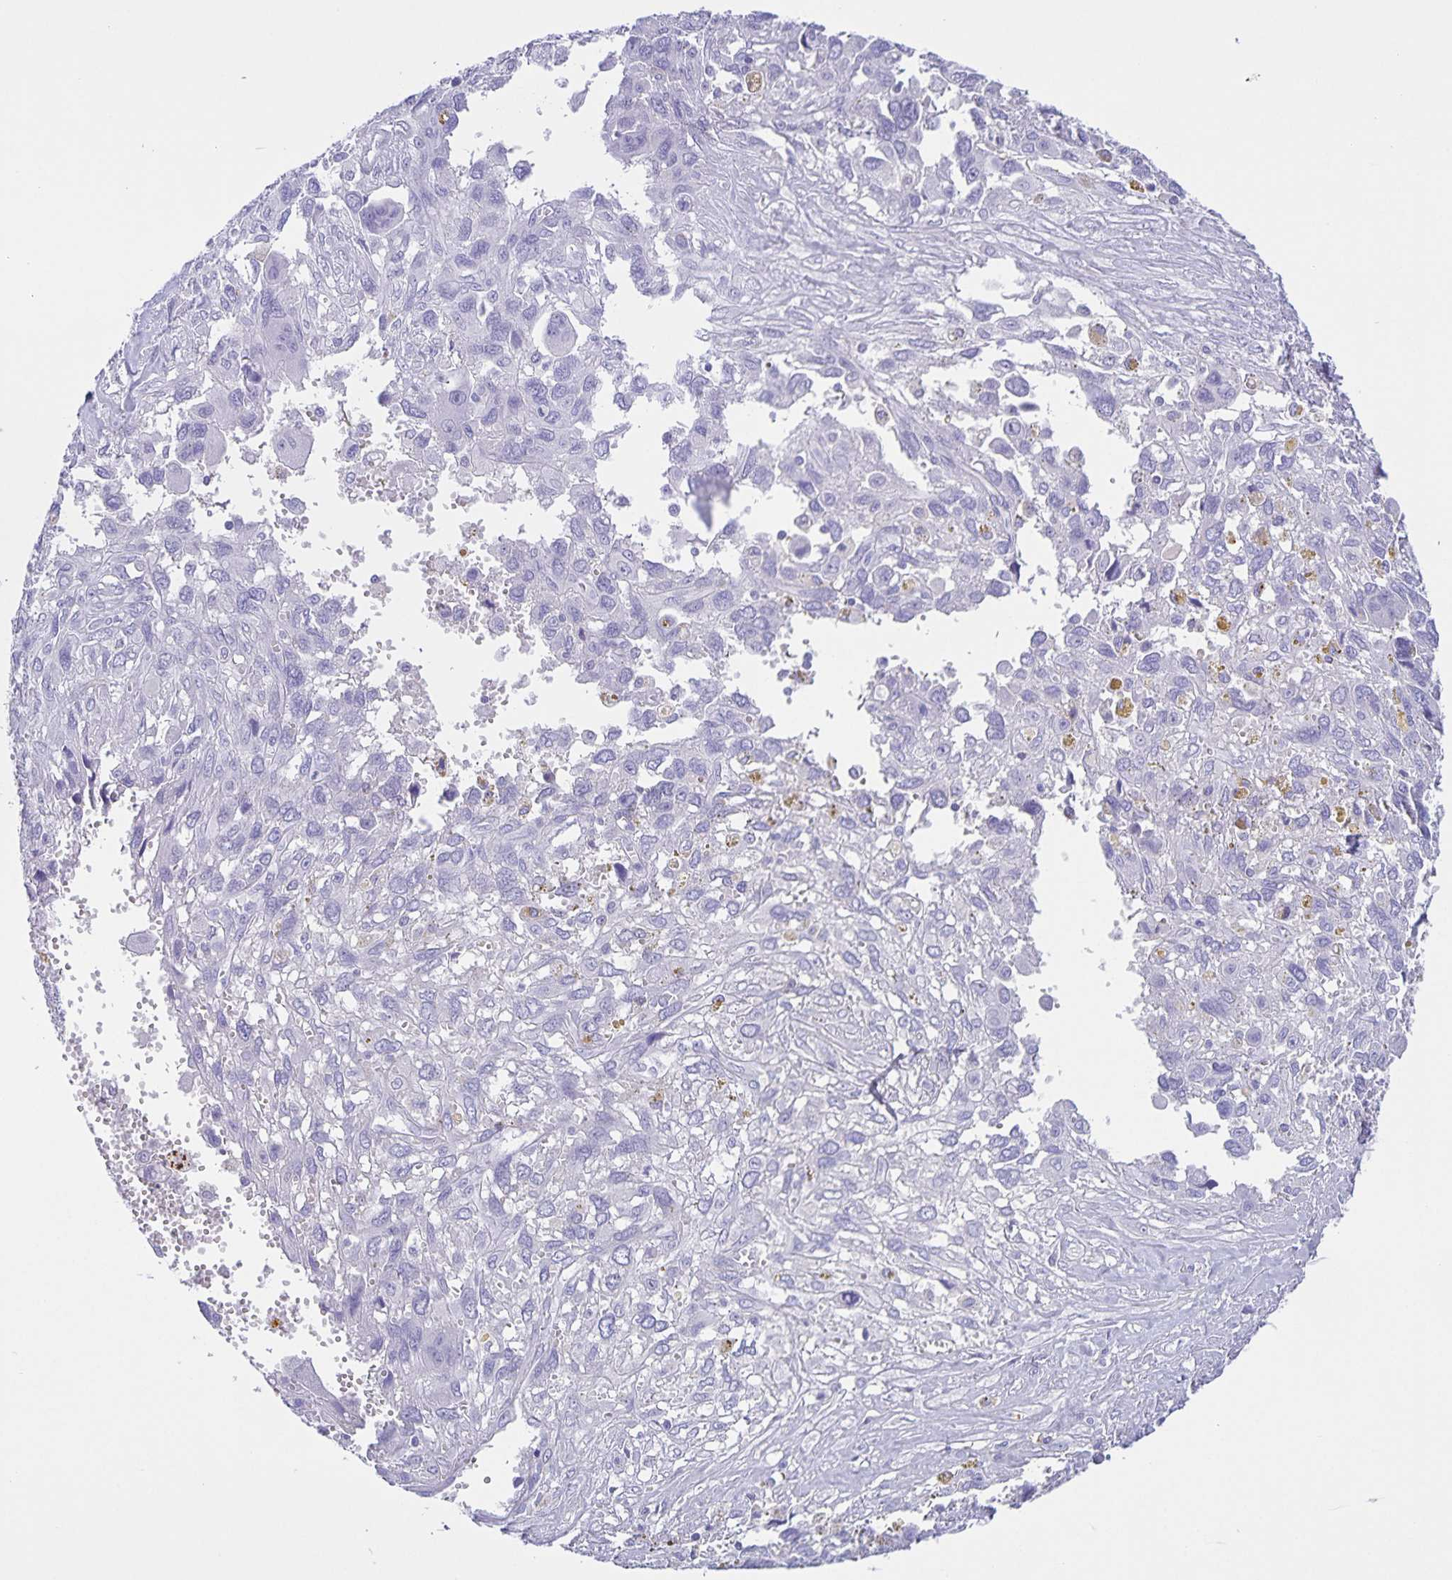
{"staining": {"intensity": "negative", "quantity": "none", "location": "none"}, "tissue": "pancreatic cancer", "cell_type": "Tumor cells", "image_type": "cancer", "snomed": [{"axis": "morphology", "description": "Adenocarcinoma, NOS"}, {"axis": "topography", "description": "Pancreas"}], "caption": "The image shows no staining of tumor cells in pancreatic cancer.", "gene": "UBQLN3", "patient": {"sex": "female", "age": 47}}